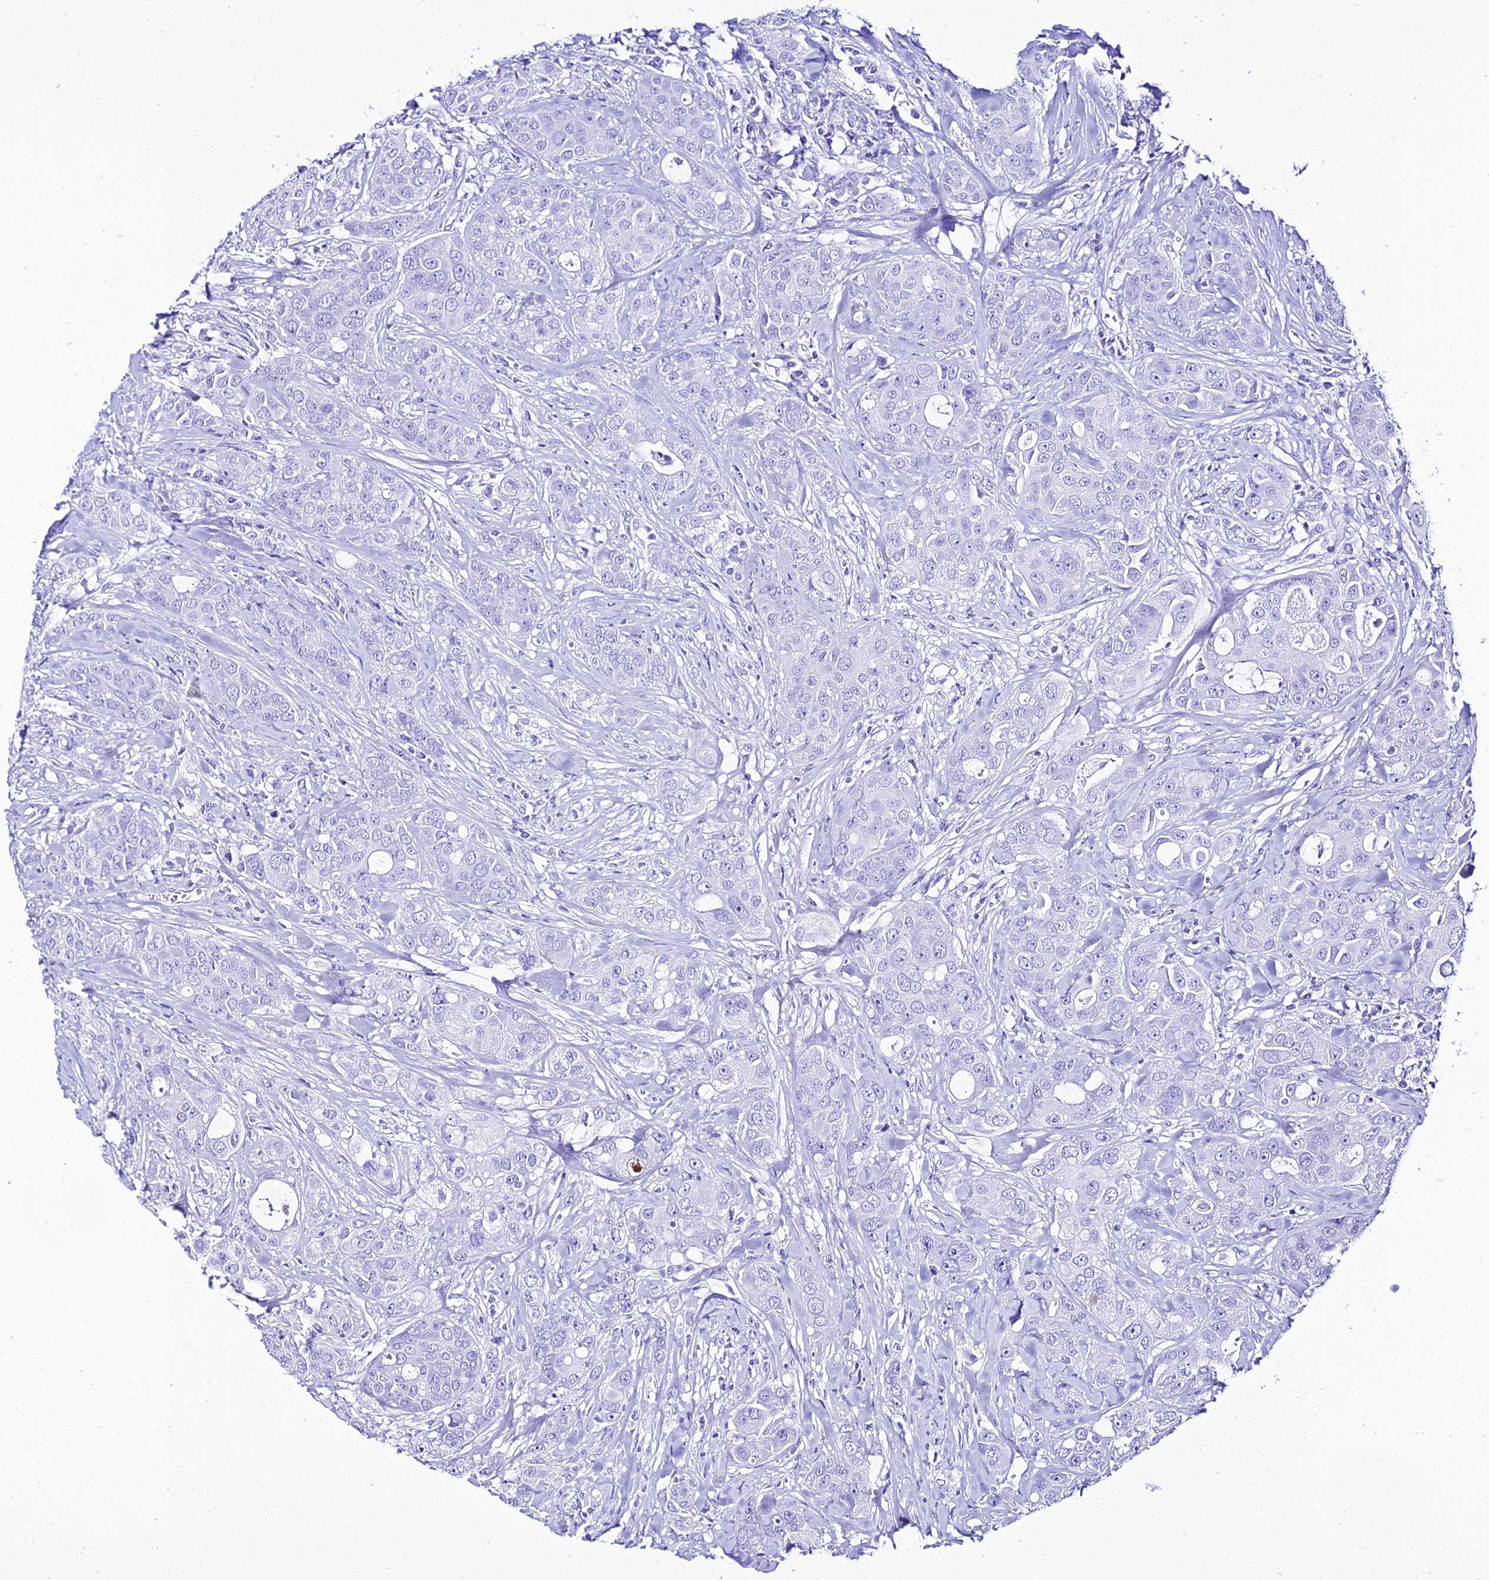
{"staining": {"intensity": "negative", "quantity": "none", "location": "none"}, "tissue": "breast cancer", "cell_type": "Tumor cells", "image_type": "cancer", "snomed": [{"axis": "morphology", "description": "Duct carcinoma"}, {"axis": "topography", "description": "Breast"}], "caption": "DAB immunohistochemical staining of breast cancer (infiltrating ductal carcinoma) displays no significant positivity in tumor cells.", "gene": "TRMT44", "patient": {"sex": "female", "age": 43}}